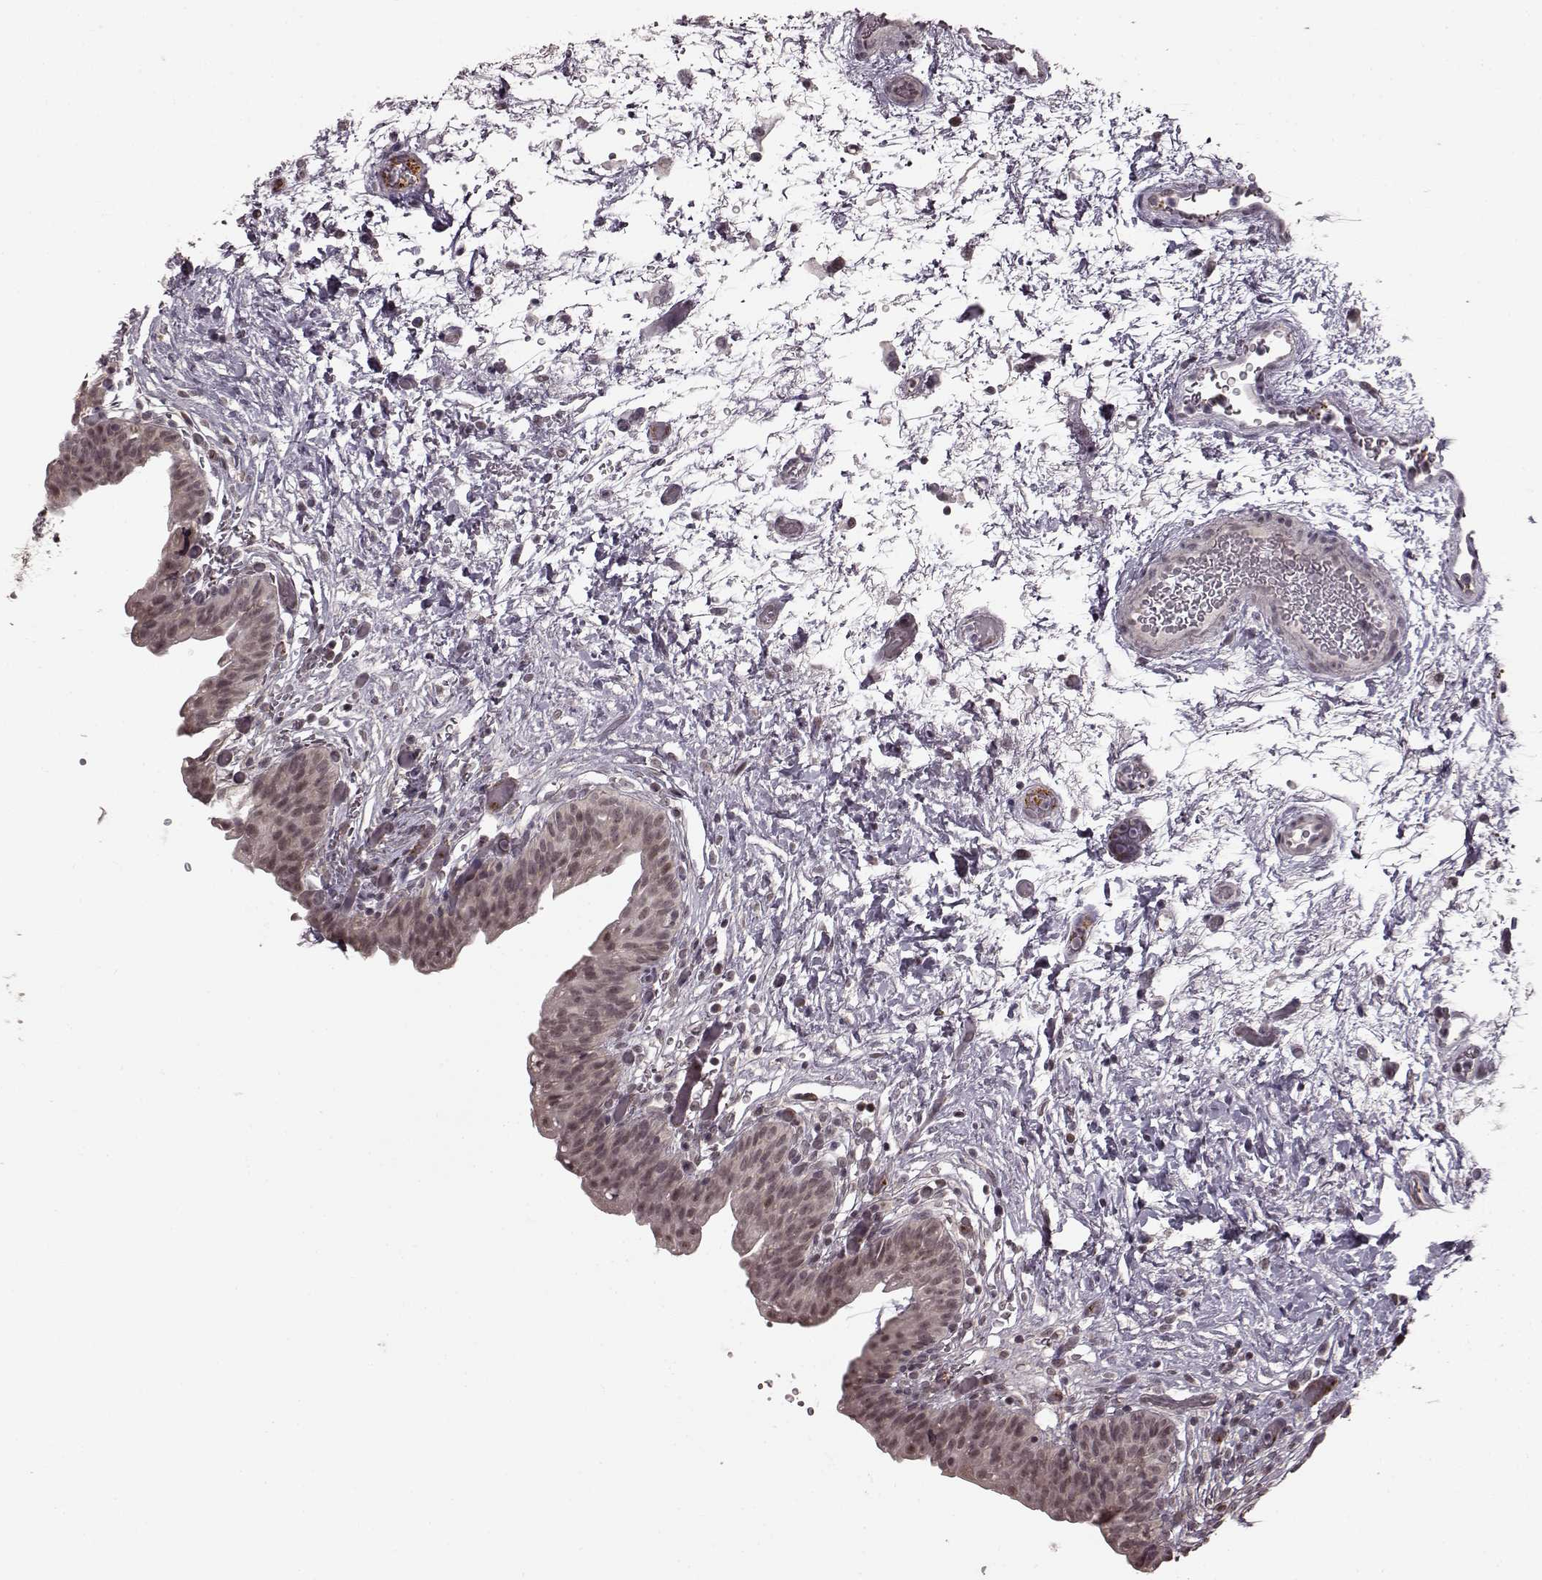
{"staining": {"intensity": "weak", "quantity": "25%-75%", "location": "nuclear"}, "tissue": "urinary bladder", "cell_type": "Urothelial cells", "image_type": "normal", "snomed": [{"axis": "morphology", "description": "Normal tissue, NOS"}, {"axis": "topography", "description": "Urinary bladder"}], "caption": "The image displays immunohistochemical staining of unremarkable urinary bladder. There is weak nuclear positivity is appreciated in about 25%-75% of urothelial cells. The staining is performed using DAB (3,3'-diaminobenzidine) brown chromogen to label protein expression. The nuclei are counter-stained blue using hematoxylin.", "gene": "PLCB4", "patient": {"sex": "male", "age": 69}}